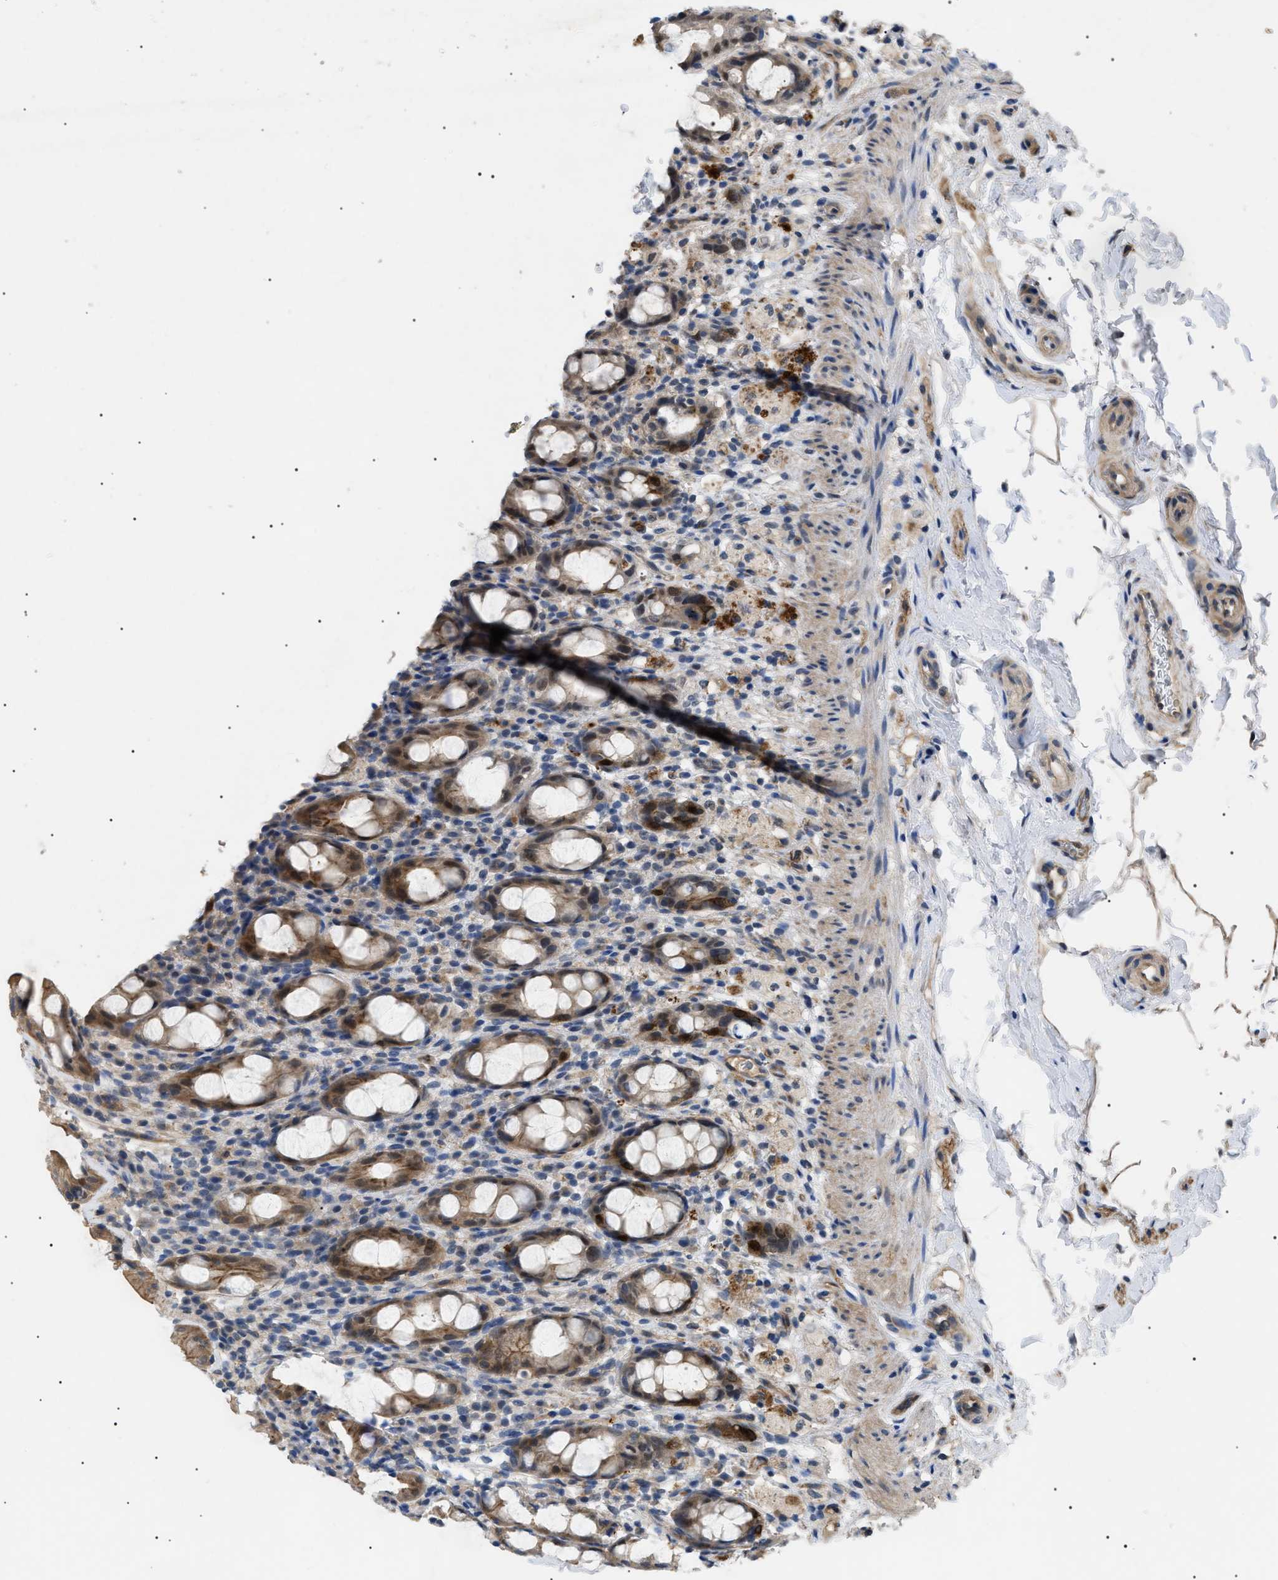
{"staining": {"intensity": "moderate", "quantity": ">75%", "location": "cytoplasmic/membranous"}, "tissue": "rectum", "cell_type": "Glandular cells", "image_type": "normal", "snomed": [{"axis": "morphology", "description": "Normal tissue, NOS"}, {"axis": "topography", "description": "Rectum"}], "caption": "A brown stain shows moderate cytoplasmic/membranous expression of a protein in glandular cells of unremarkable rectum.", "gene": "CRCP", "patient": {"sex": "male", "age": 44}}